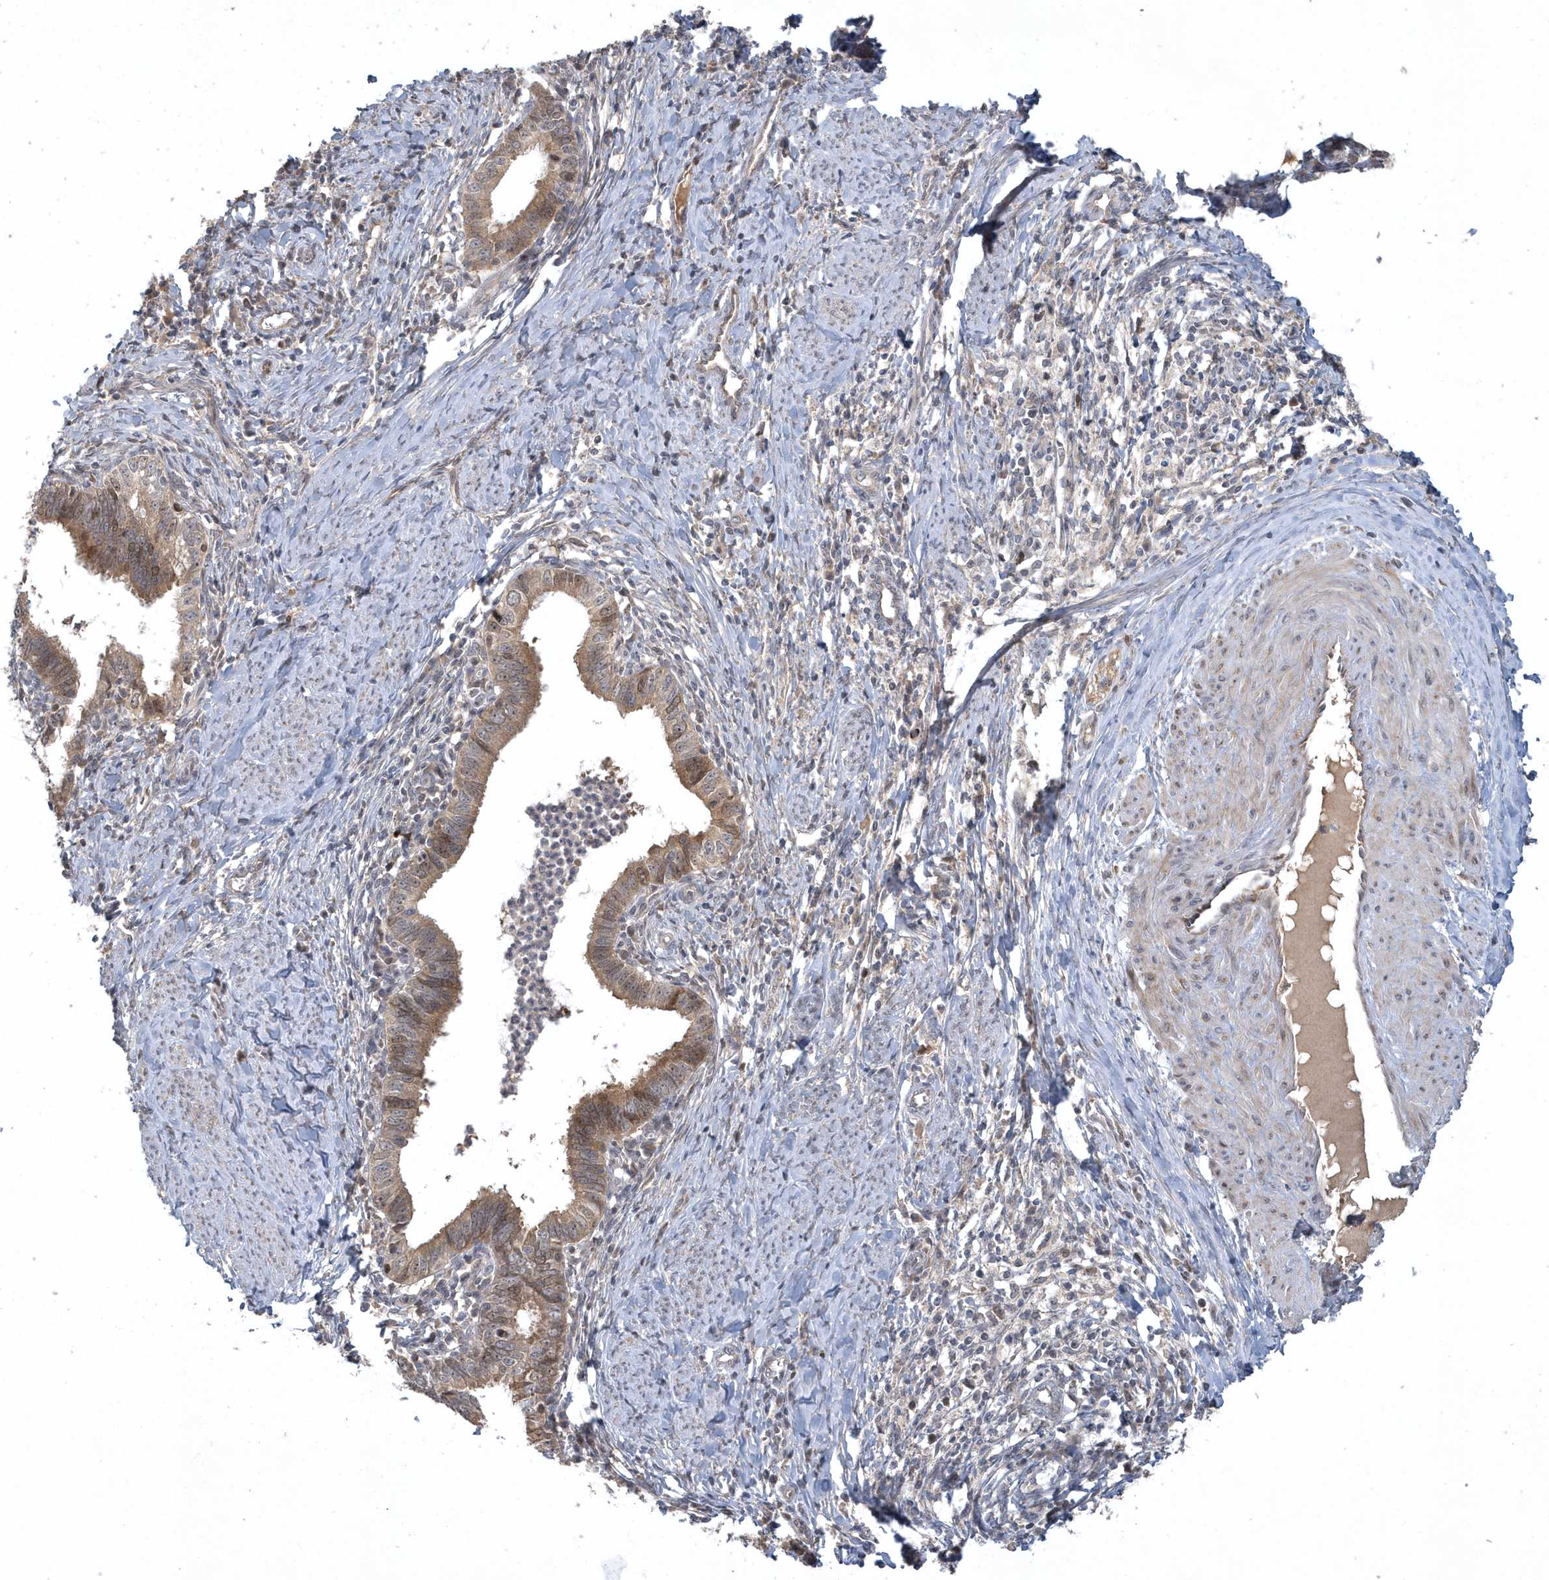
{"staining": {"intensity": "moderate", "quantity": ">75%", "location": "cytoplasmic/membranous,nuclear"}, "tissue": "cervical cancer", "cell_type": "Tumor cells", "image_type": "cancer", "snomed": [{"axis": "morphology", "description": "Adenocarcinoma, NOS"}, {"axis": "topography", "description": "Cervix"}], "caption": "An immunohistochemistry micrograph of tumor tissue is shown. Protein staining in brown labels moderate cytoplasmic/membranous and nuclear positivity in cervical adenocarcinoma within tumor cells.", "gene": "TRAIP", "patient": {"sex": "female", "age": 36}}